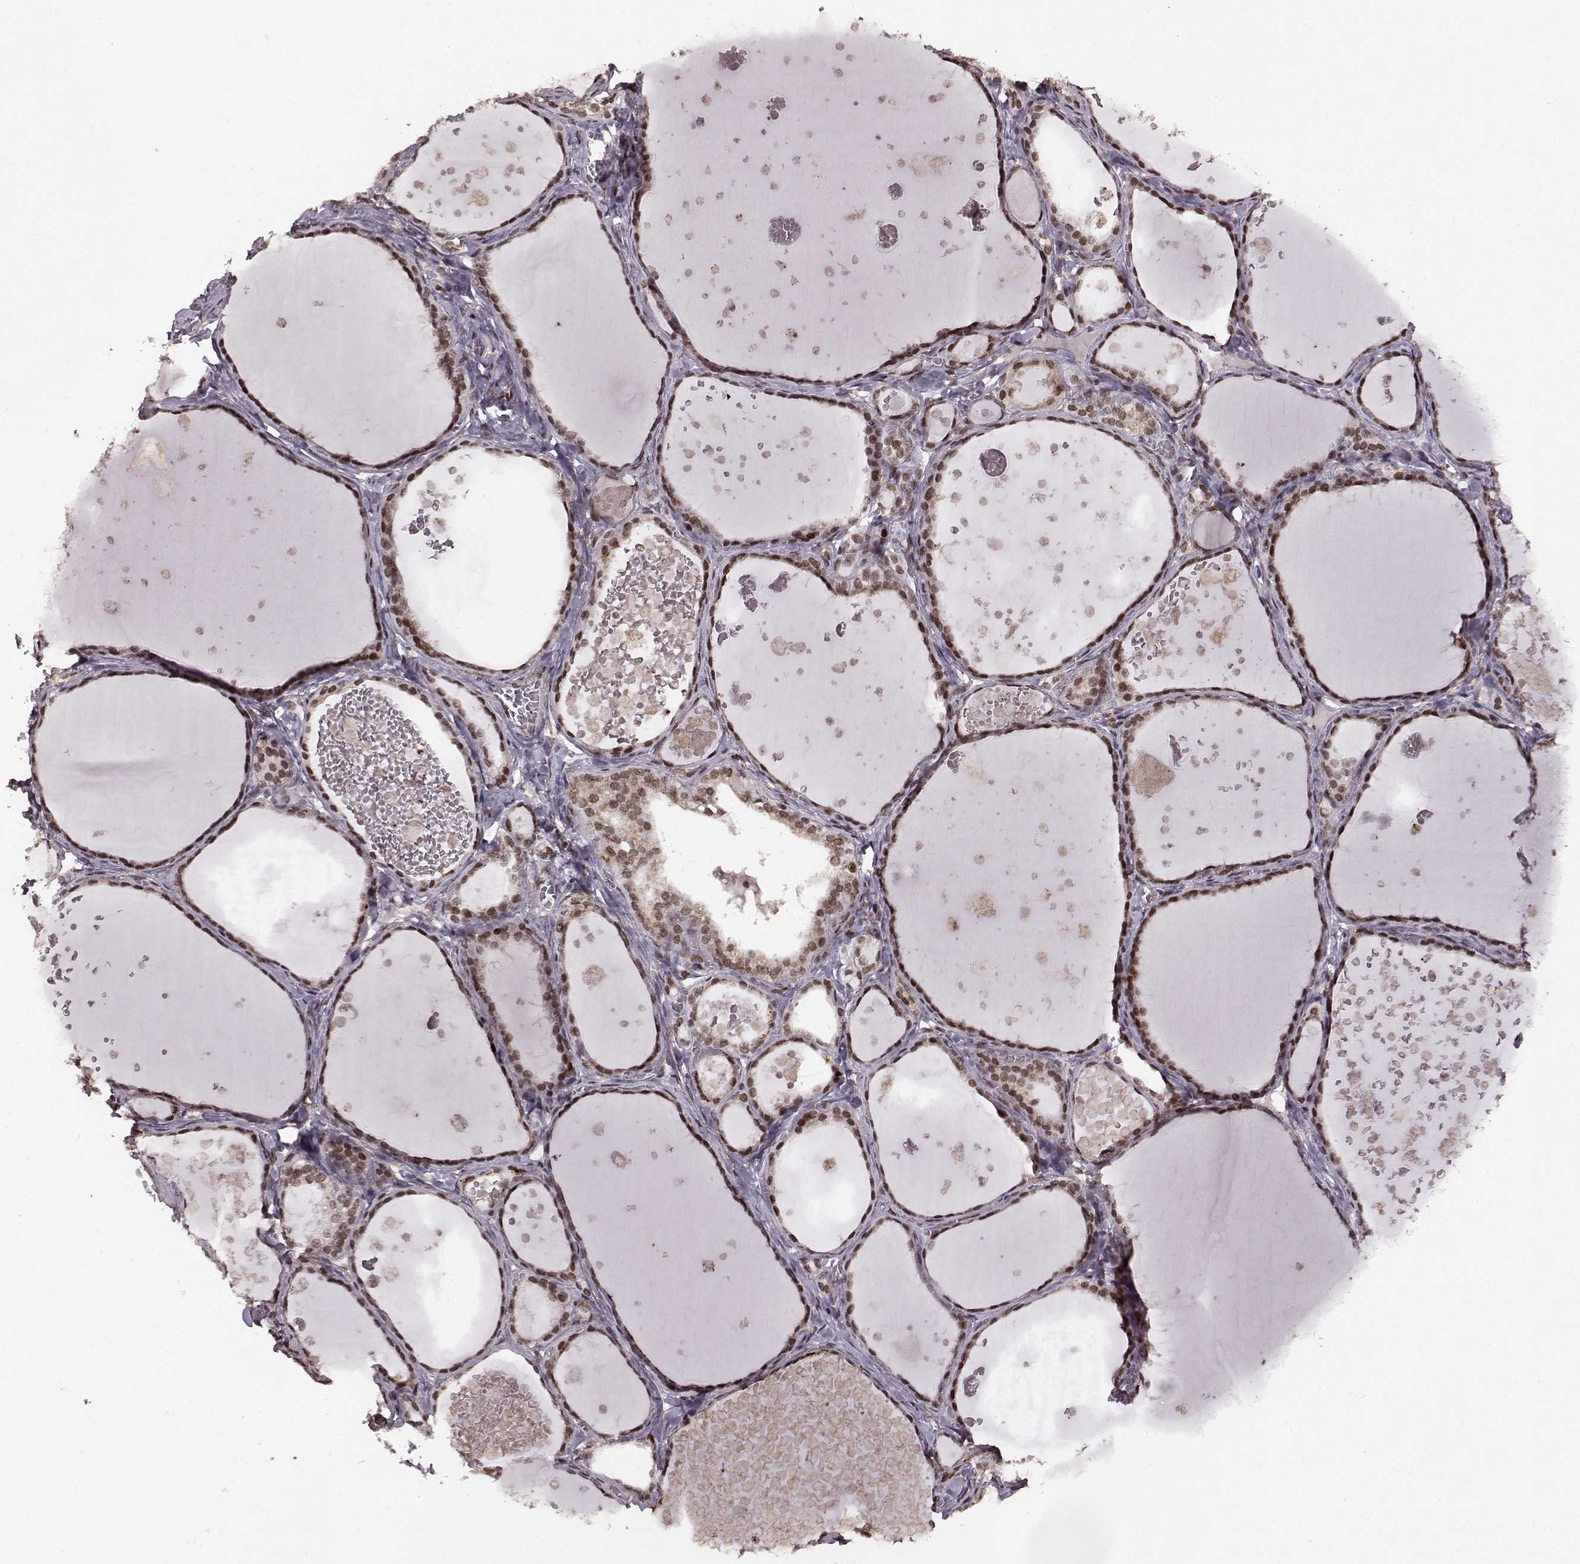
{"staining": {"intensity": "strong", "quantity": ">75%", "location": "nuclear"}, "tissue": "thyroid gland", "cell_type": "Glandular cells", "image_type": "normal", "snomed": [{"axis": "morphology", "description": "Normal tissue, NOS"}, {"axis": "topography", "description": "Thyroid gland"}], "caption": "DAB immunohistochemical staining of unremarkable human thyroid gland demonstrates strong nuclear protein positivity in about >75% of glandular cells. (brown staining indicates protein expression, while blue staining denotes nuclei).", "gene": "RRAGD", "patient": {"sex": "female", "age": 56}}